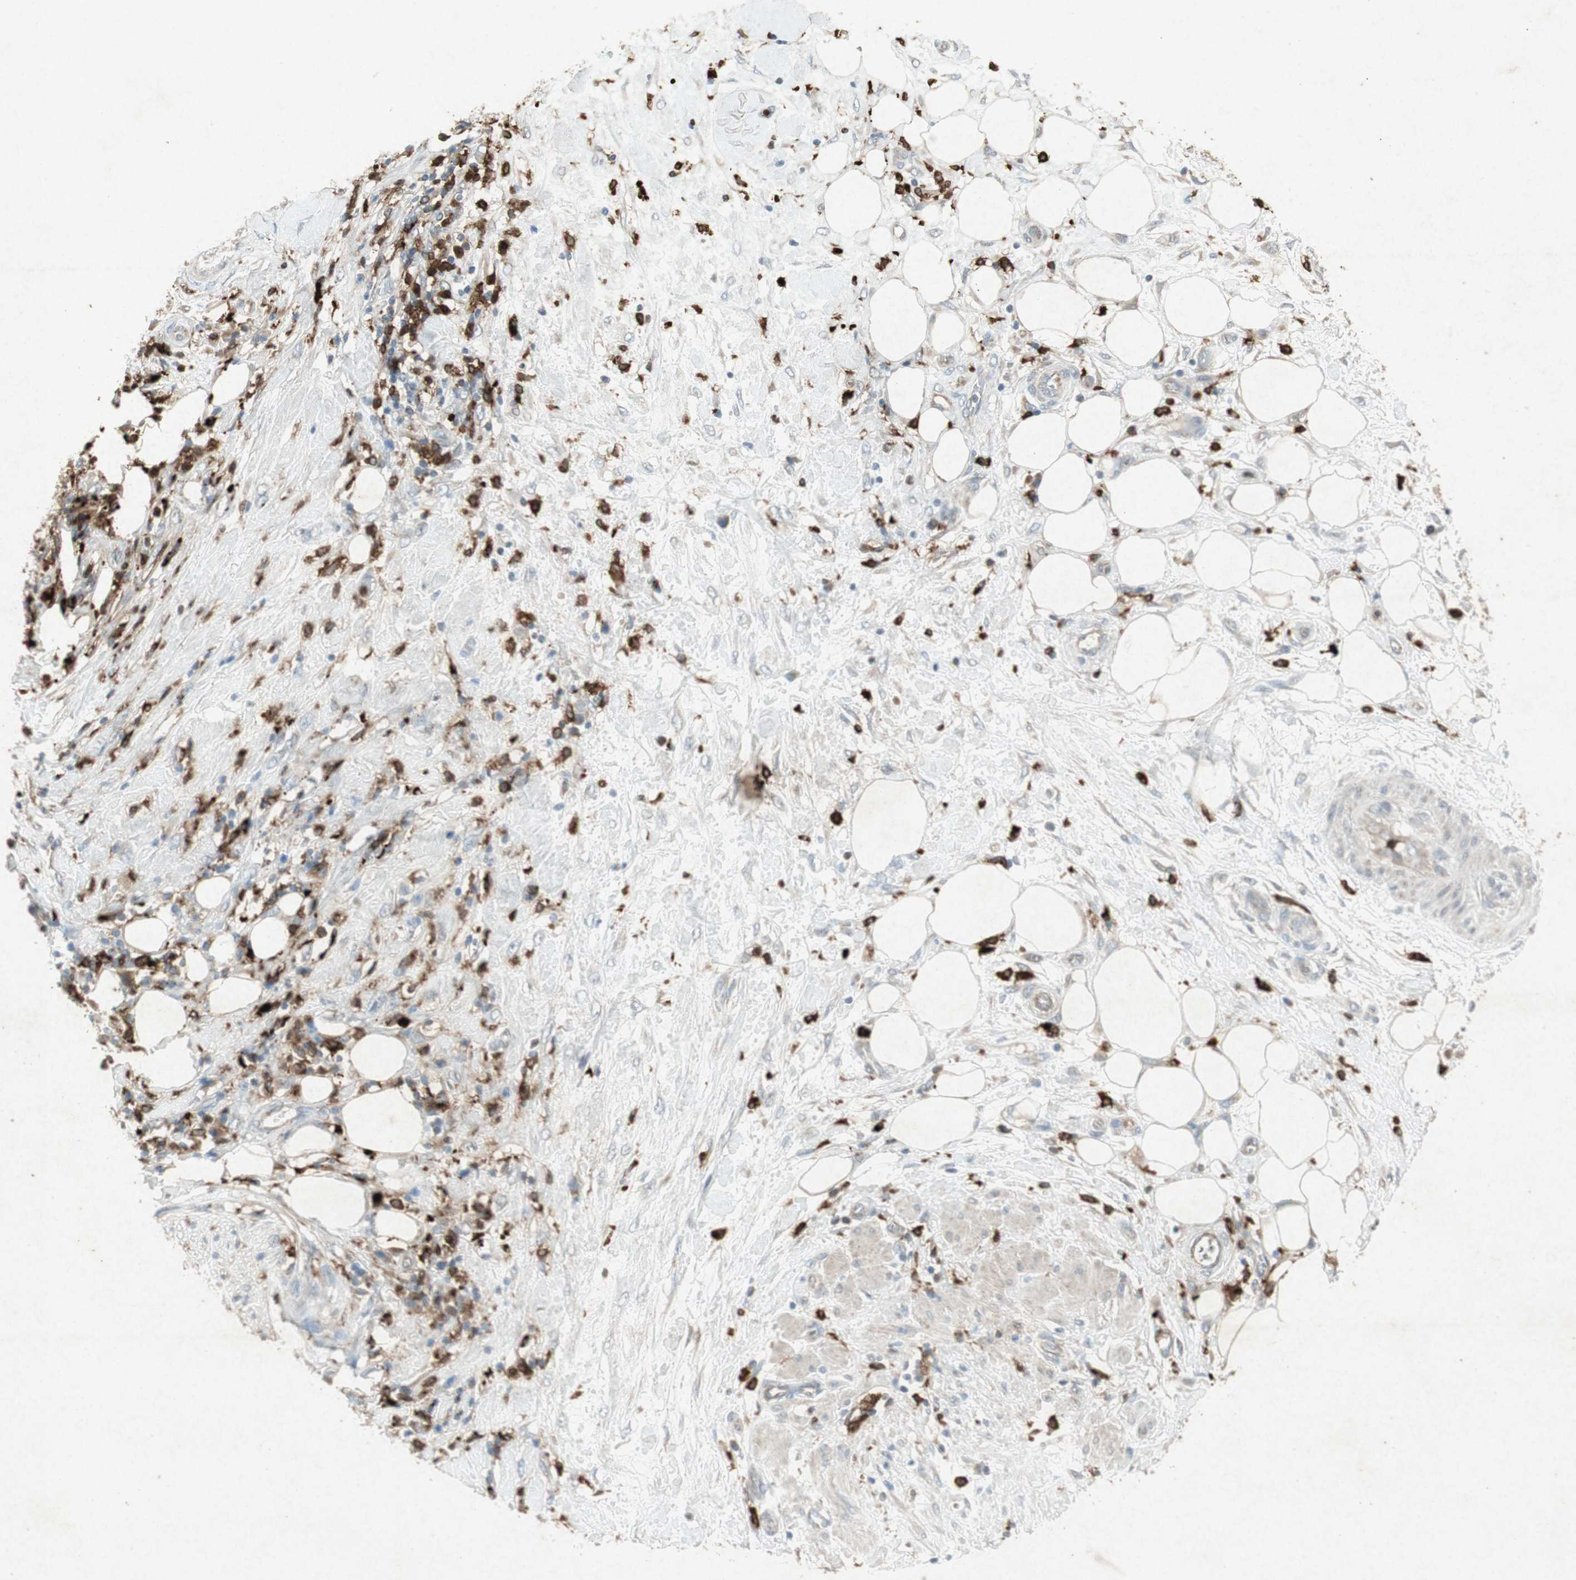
{"staining": {"intensity": "negative", "quantity": "none", "location": "none"}, "tissue": "pancreatic cancer", "cell_type": "Tumor cells", "image_type": "cancer", "snomed": [{"axis": "morphology", "description": "Adenocarcinoma, NOS"}, {"axis": "topography", "description": "Pancreas"}], "caption": "Tumor cells are negative for brown protein staining in pancreatic cancer (adenocarcinoma). (Immunohistochemistry, brightfield microscopy, high magnification).", "gene": "TYROBP", "patient": {"sex": "female", "age": 78}}